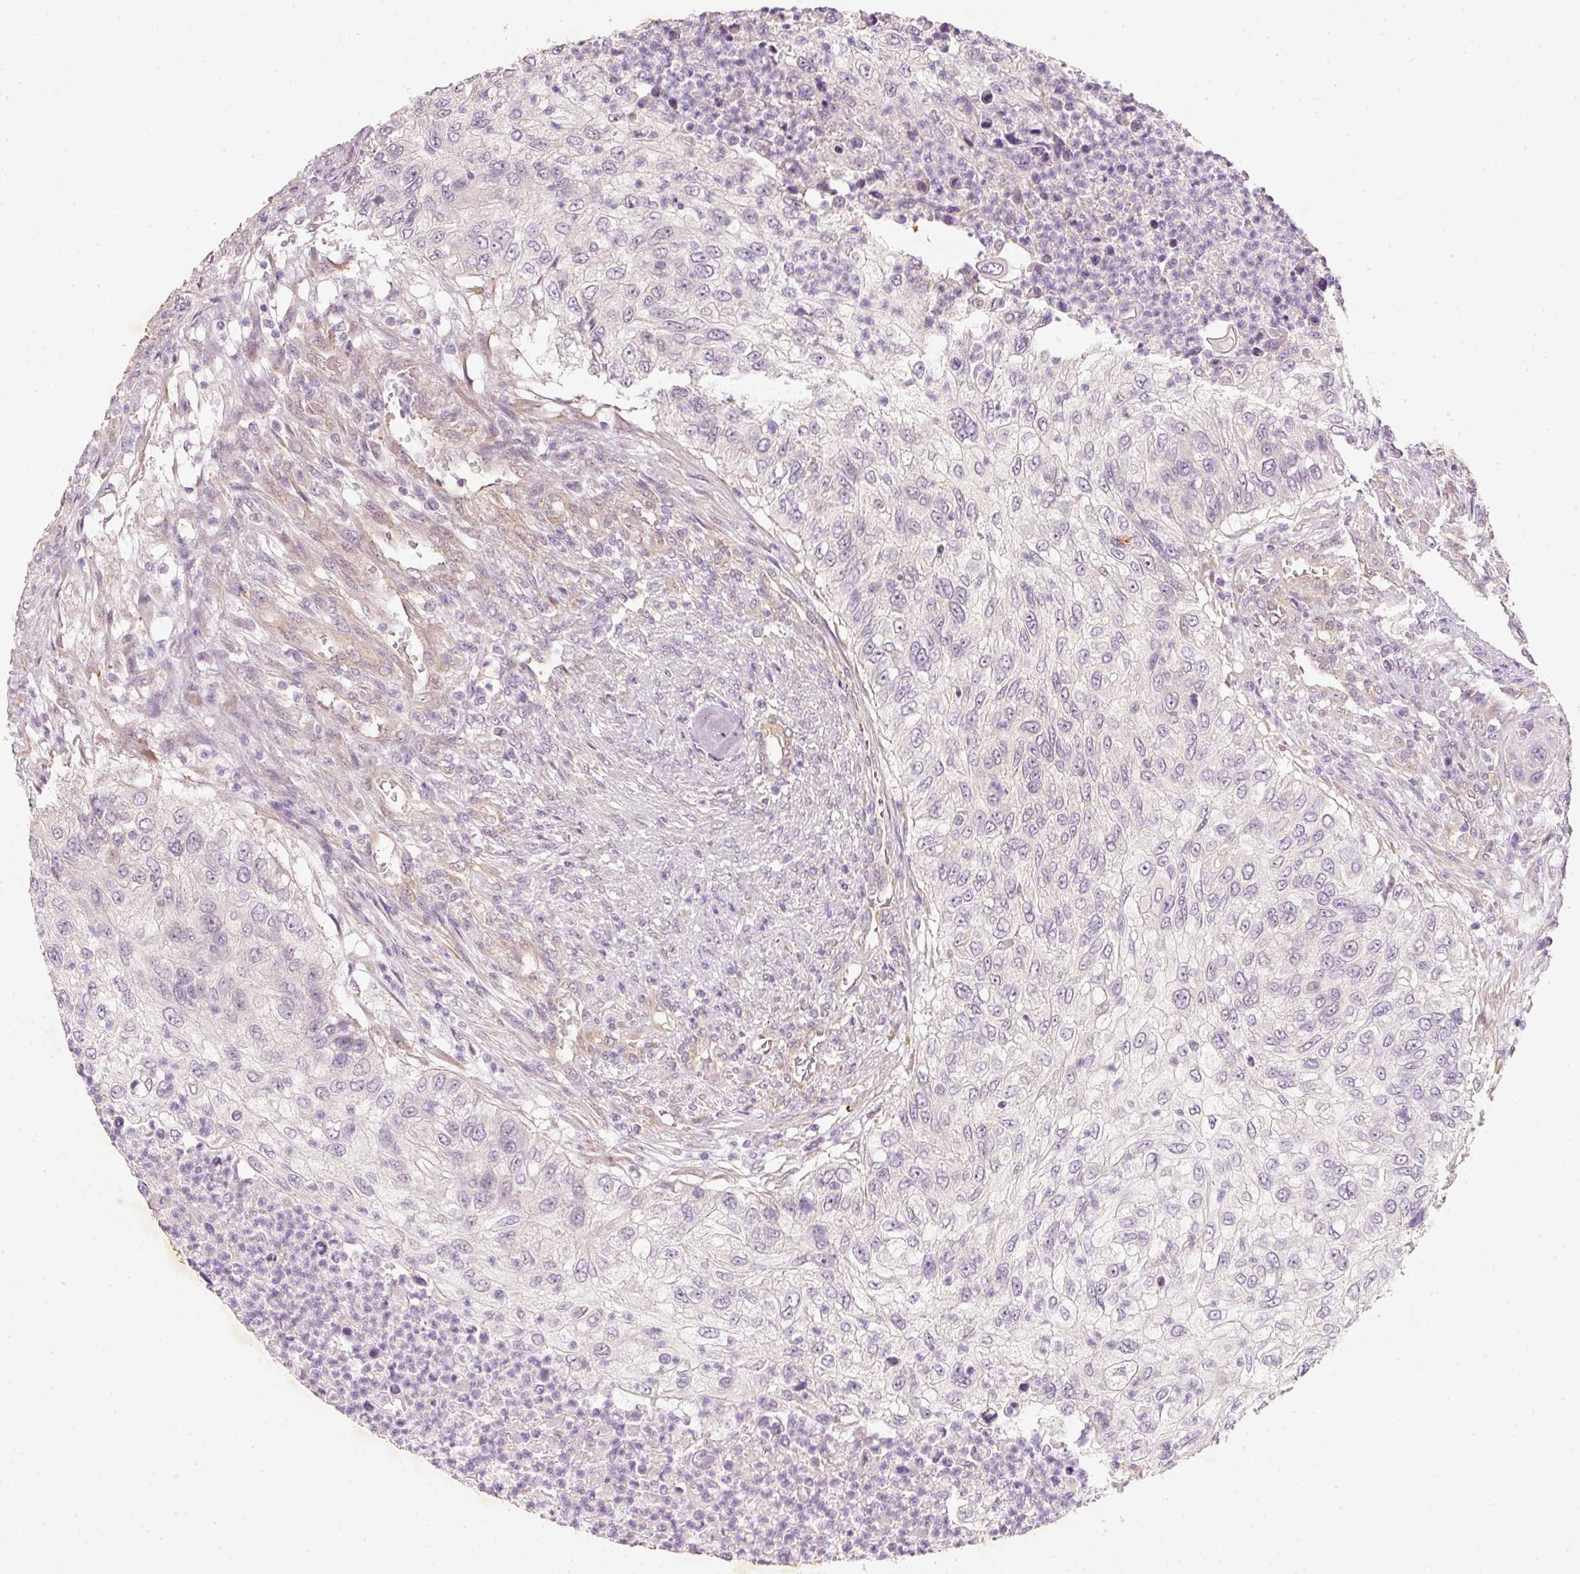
{"staining": {"intensity": "negative", "quantity": "none", "location": "none"}, "tissue": "urothelial cancer", "cell_type": "Tumor cells", "image_type": "cancer", "snomed": [{"axis": "morphology", "description": "Urothelial carcinoma, High grade"}, {"axis": "topography", "description": "Urinary bladder"}], "caption": "The histopathology image shows no staining of tumor cells in high-grade urothelial carcinoma. (DAB (3,3'-diaminobenzidine) immunohistochemistry visualized using brightfield microscopy, high magnification).", "gene": "RGL2", "patient": {"sex": "female", "age": 60}}